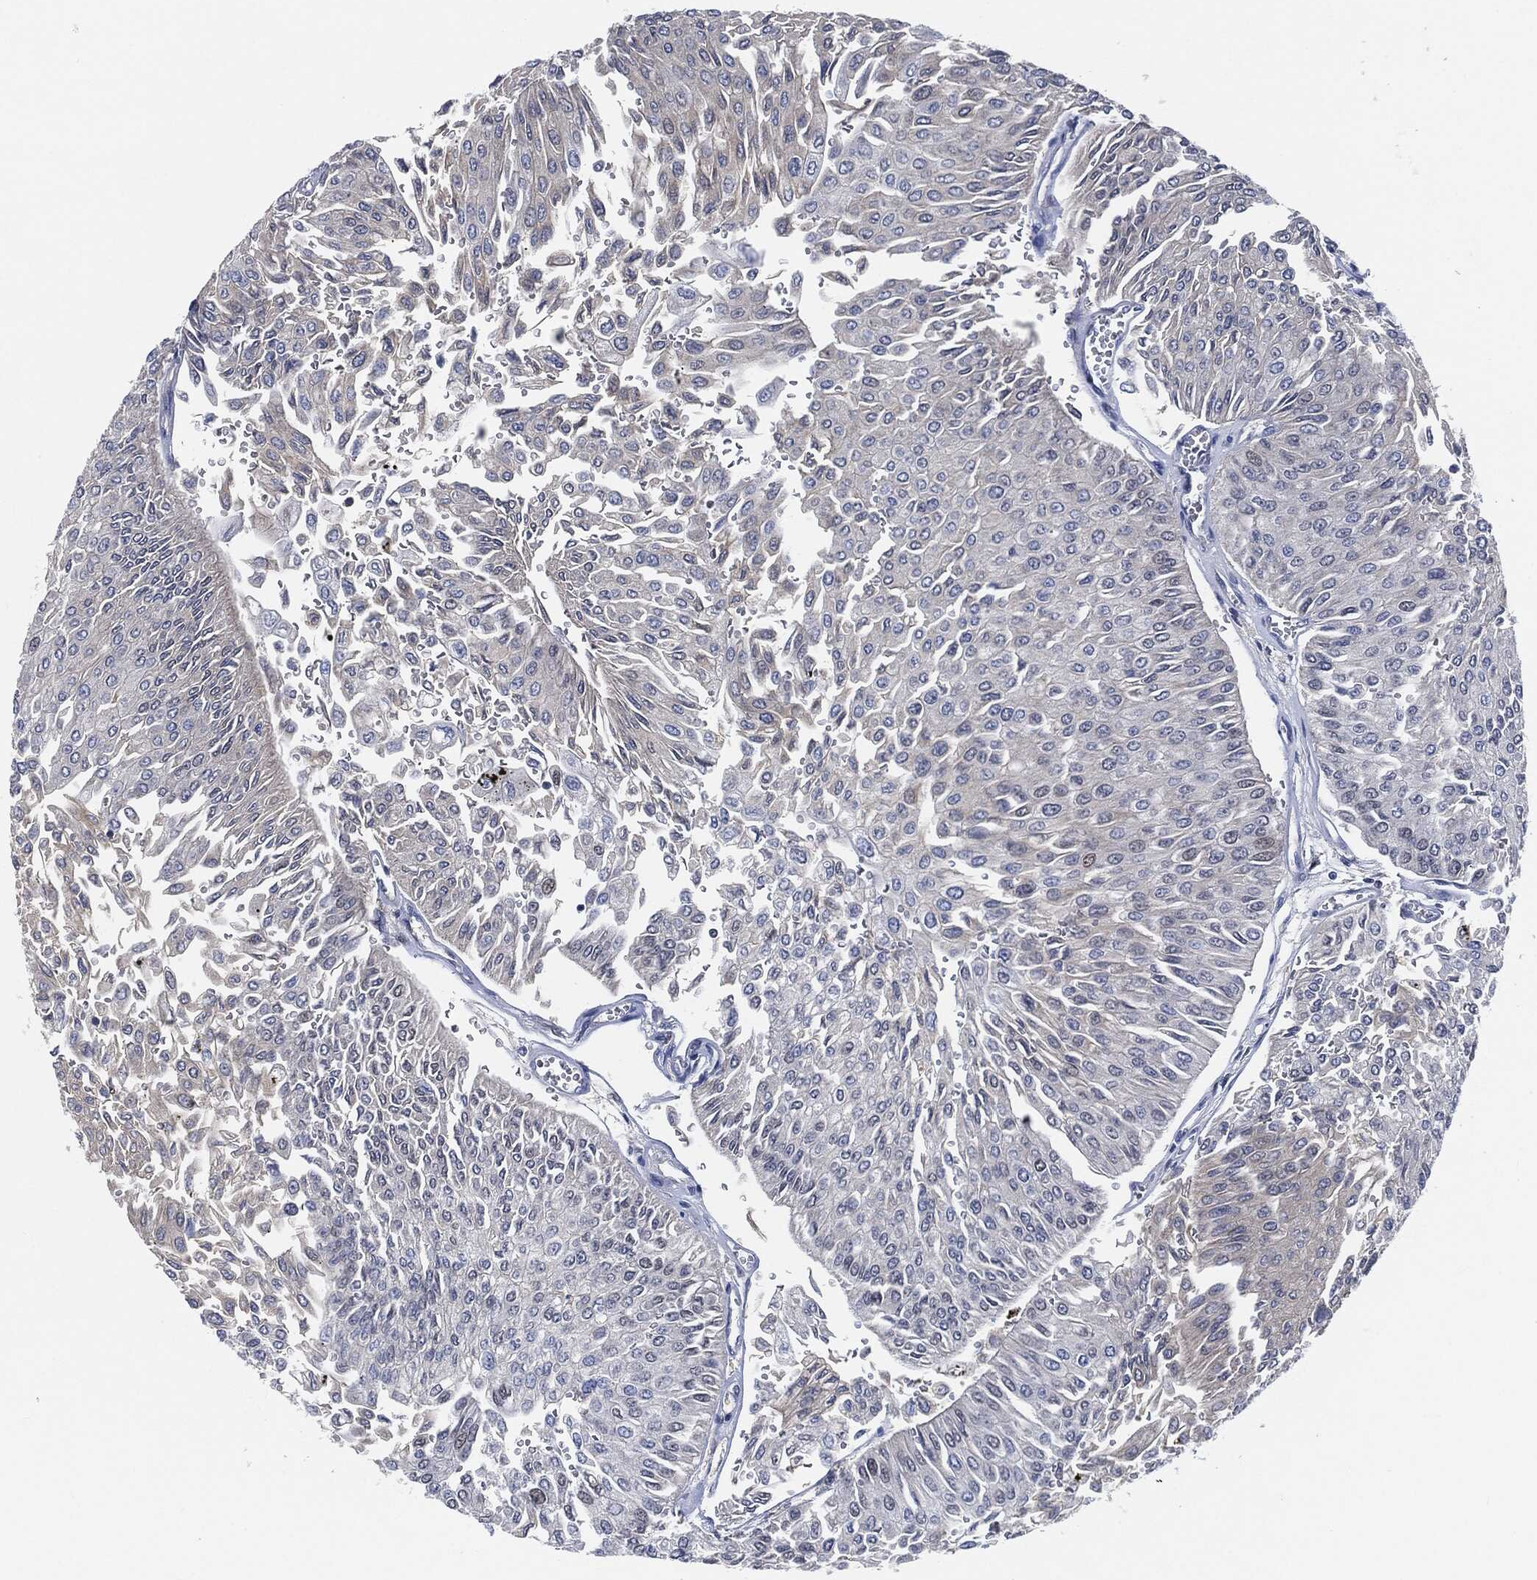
{"staining": {"intensity": "negative", "quantity": "none", "location": "none"}, "tissue": "urothelial cancer", "cell_type": "Tumor cells", "image_type": "cancer", "snomed": [{"axis": "morphology", "description": "Urothelial carcinoma, Low grade"}, {"axis": "topography", "description": "Urinary bladder"}], "caption": "Tumor cells are negative for brown protein staining in urothelial cancer.", "gene": "VSIG4", "patient": {"sex": "male", "age": 67}}